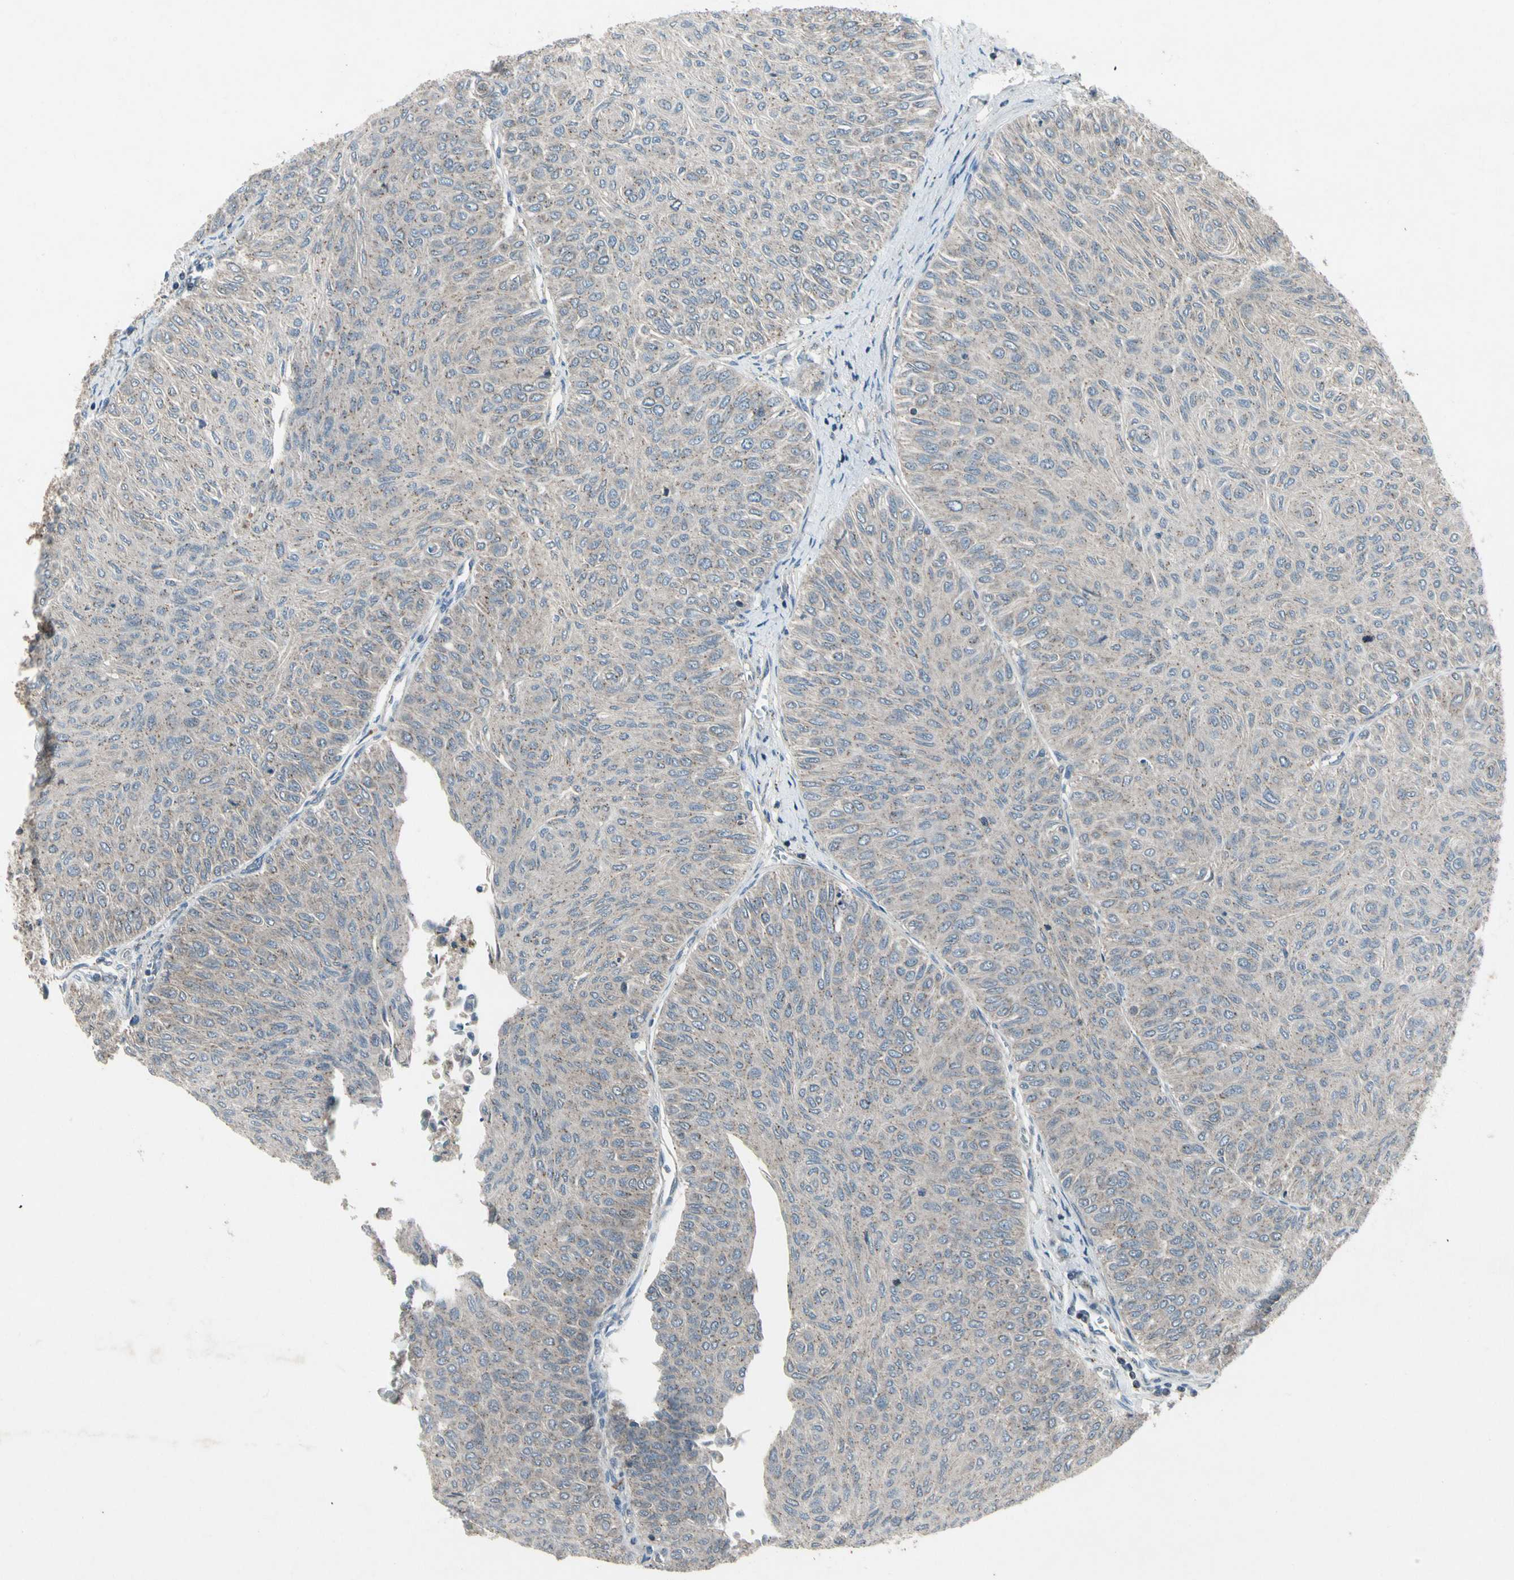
{"staining": {"intensity": "moderate", "quantity": "25%-75%", "location": "cytoplasmic/membranous"}, "tissue": "urothelial cancer", "cell_type": "Tumor cells", "image_type": "cancer", "snomed": [{"axis": "morphology", "description": "Urothelial carcinoma, Low grade"}, {"axis": "topography", "description": "Urinary bladder"}], "caption": "Urothelial cancer stained with DAB immunohistochemistry (IHC) displays medium levels of moderate cytoplasmic/membranous expression in about 25%-75% of tumor cells.", "gene": "NMI", "patient": {"sex": "male", "age": 78}}